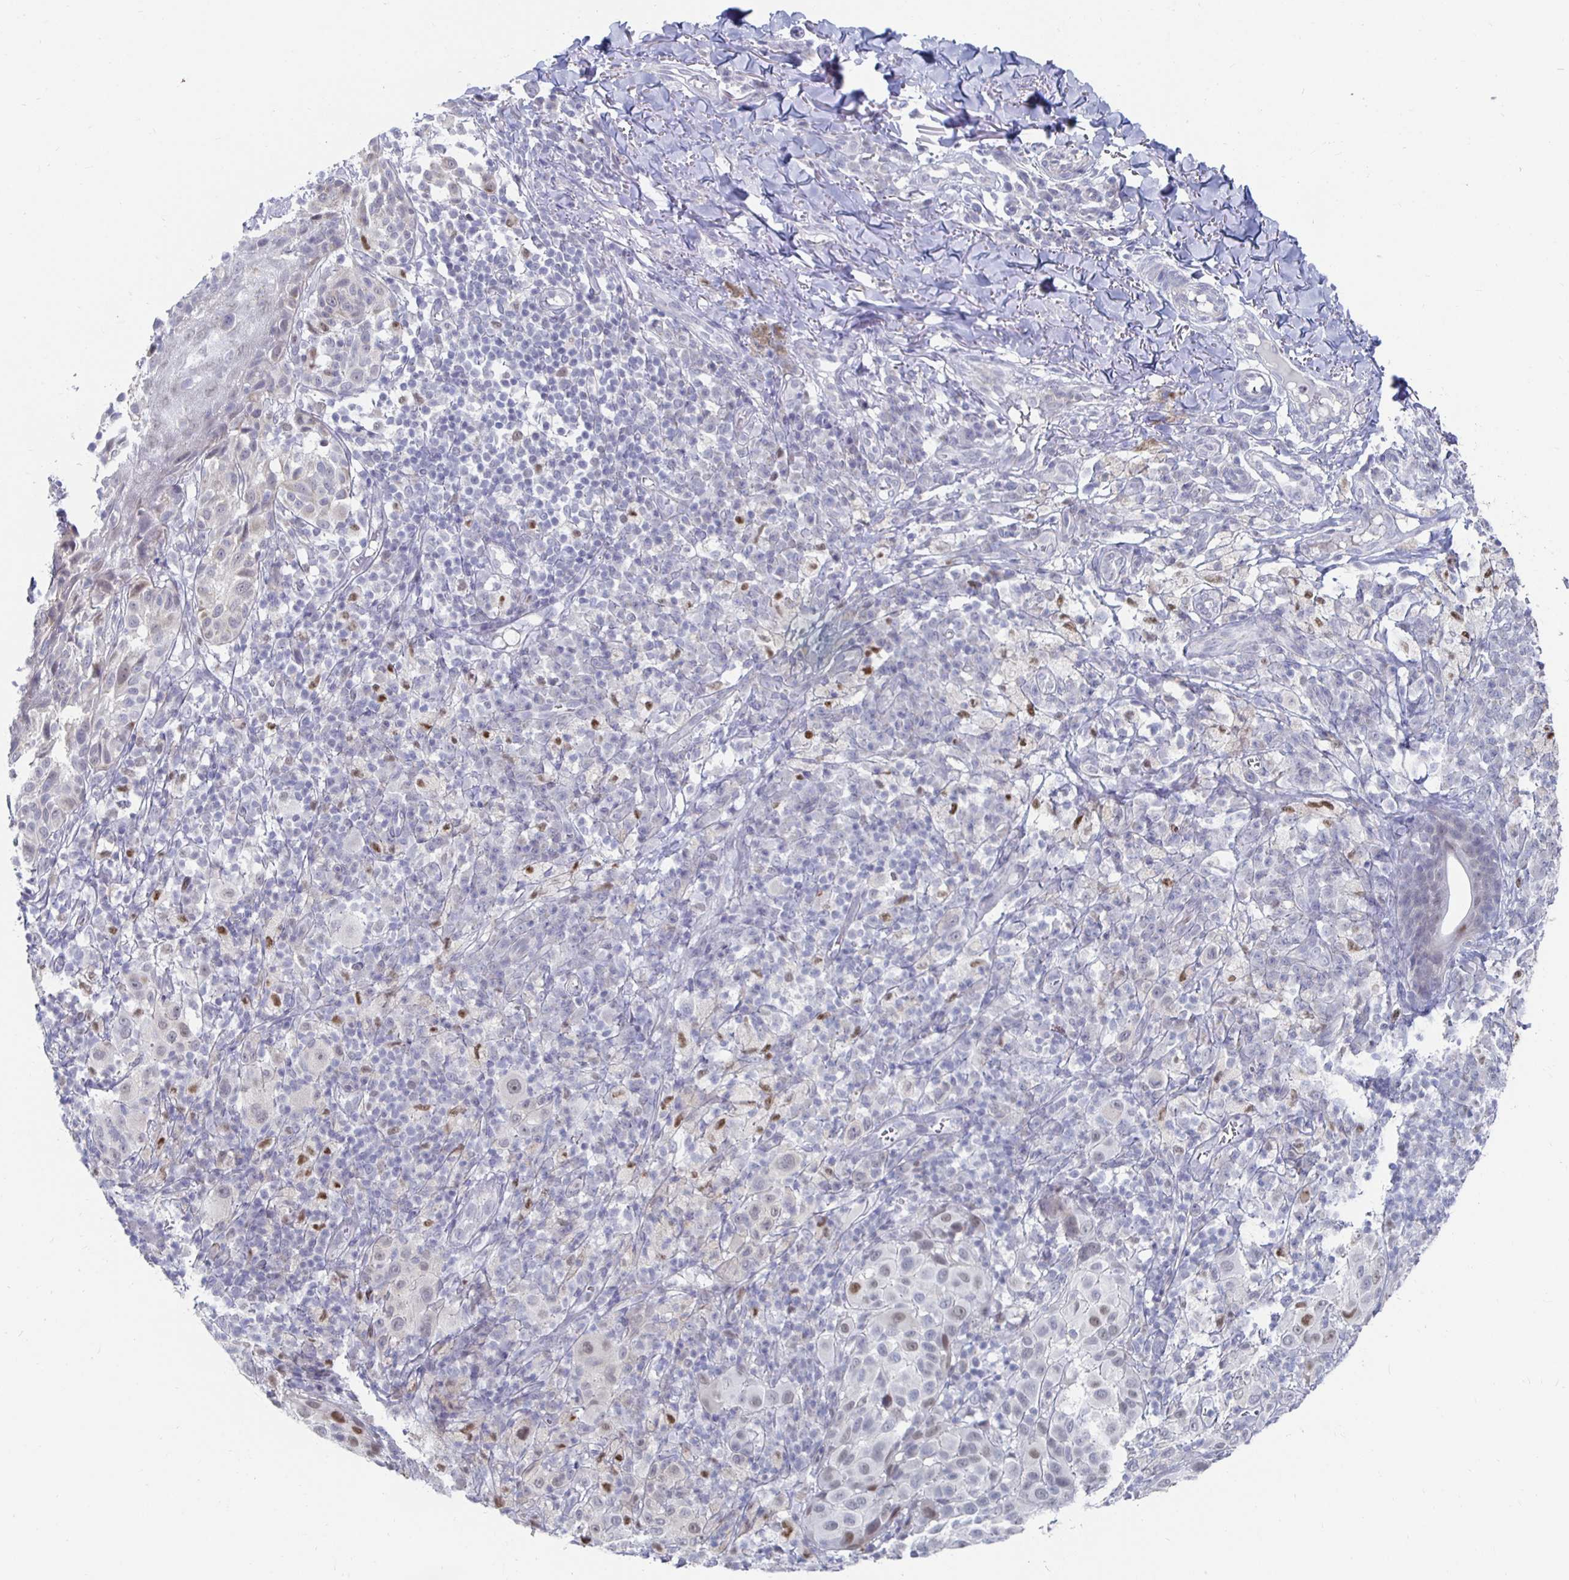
{"staining": {"intensity": "moderate", "quantity": "<25%", "location": "nuclear"}, "tissue": "melanoma", "cell_type": "Tumor cells", "image_type": "cancer", "snomed": [{"axis": "morphology", "description": "Malignant melanoma, NOS"}, {"axis": "topography", "description": "Skin"}], "caption": "The micrograph reveals immunohistochemical staining of malignant melanoma. There is moderate nuclear expression is identified in about <25% of tumor cells.", "gene": "NOCT", "patient": {"sex": "male", "age": 38}}